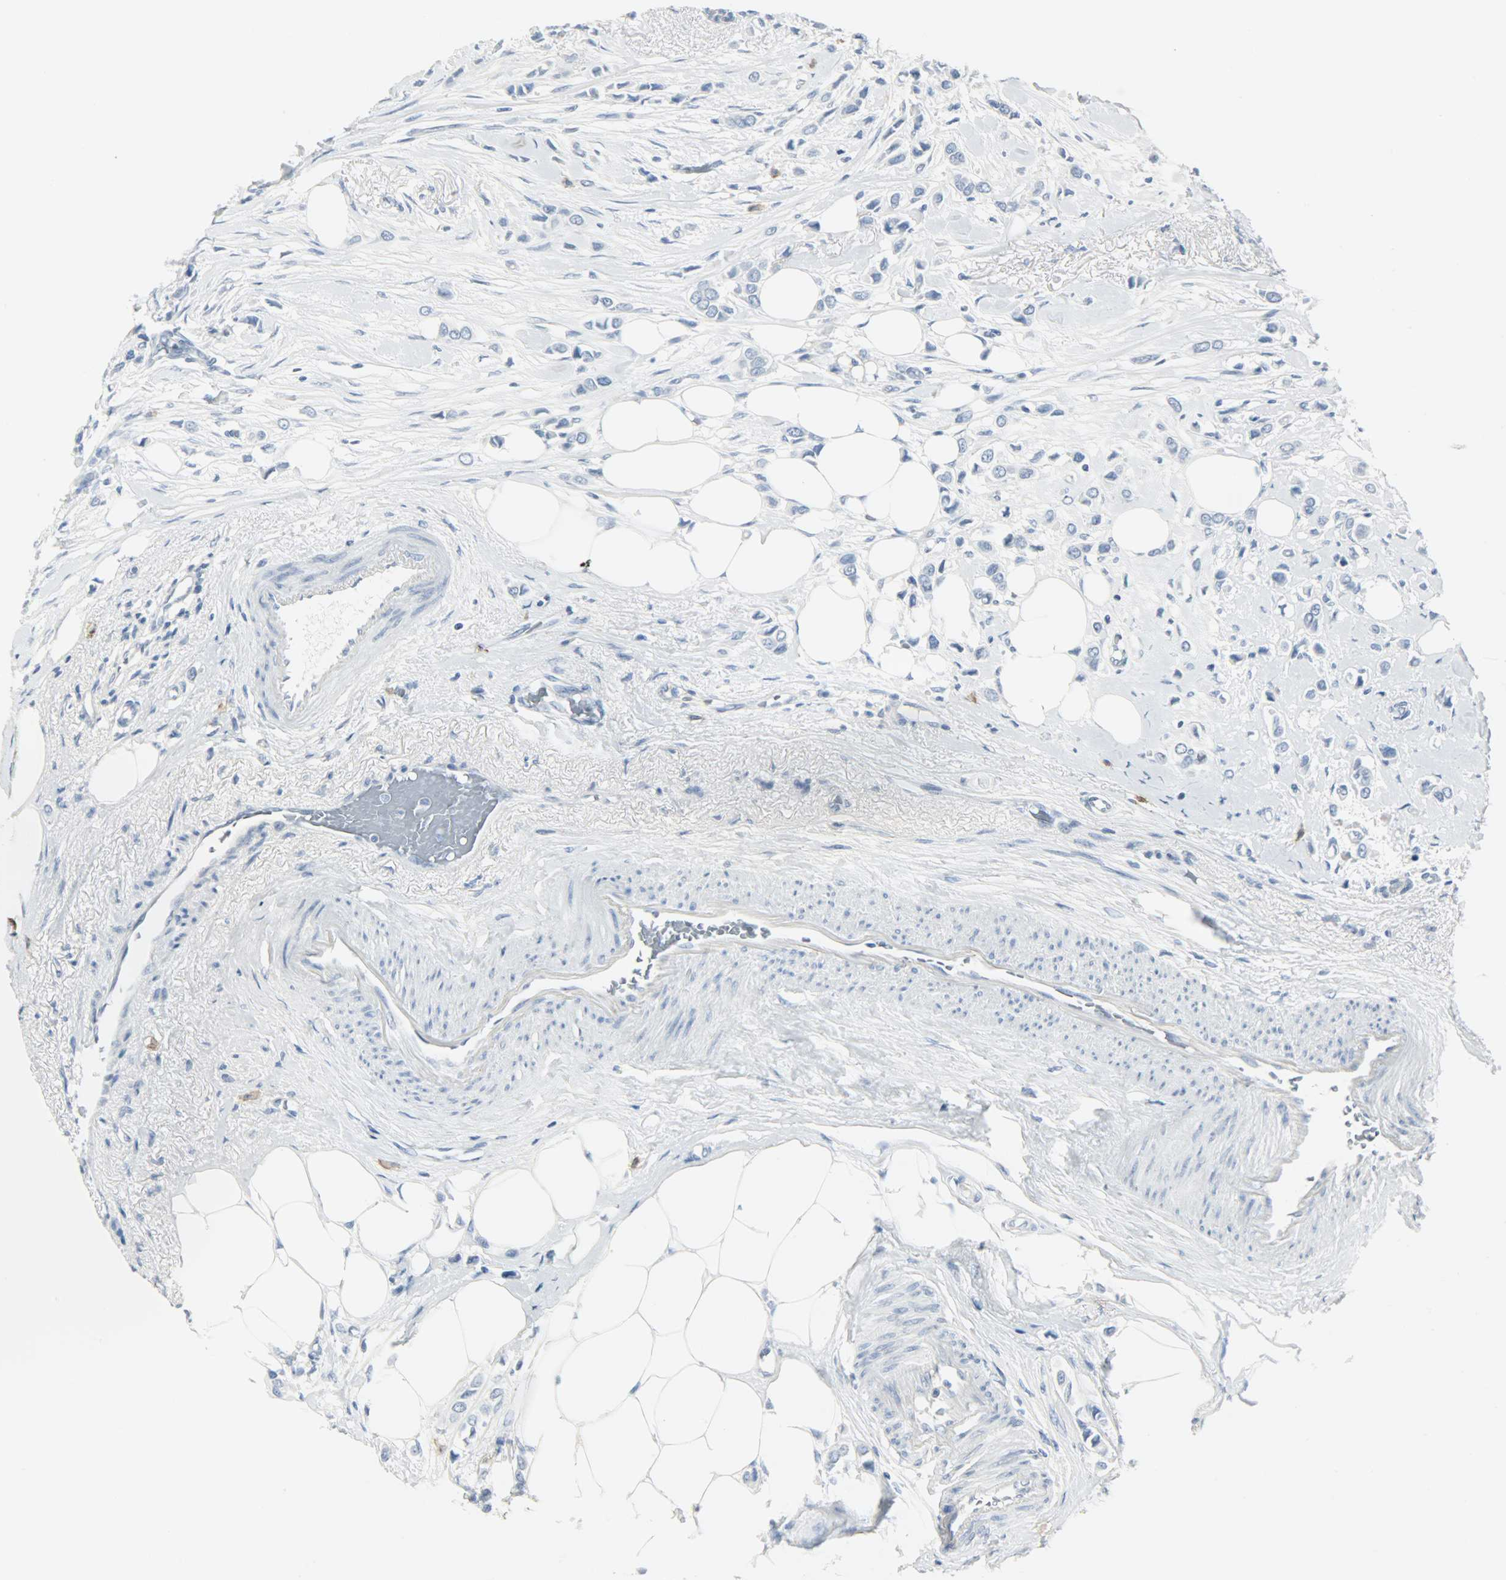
{"staining": {"intensity": "negative", "quantity": "none", "location": "none"}, "tissue": "breast cancer", "cell_type": "Tumor cells", "image_type": "cancer", "snomed": [{"axis": "morphology", "description": "Lobular carcinoma"}, {"axis": "topography", "description": "Breast"}], "caption": "IHC image of neoplastic tissue: human lobular carcinoma (breast) stained with DAB exhibits no significant protein staining in tumor cells.", "gene": "KIT", "patient": {"sex": "female", "age": 51}}